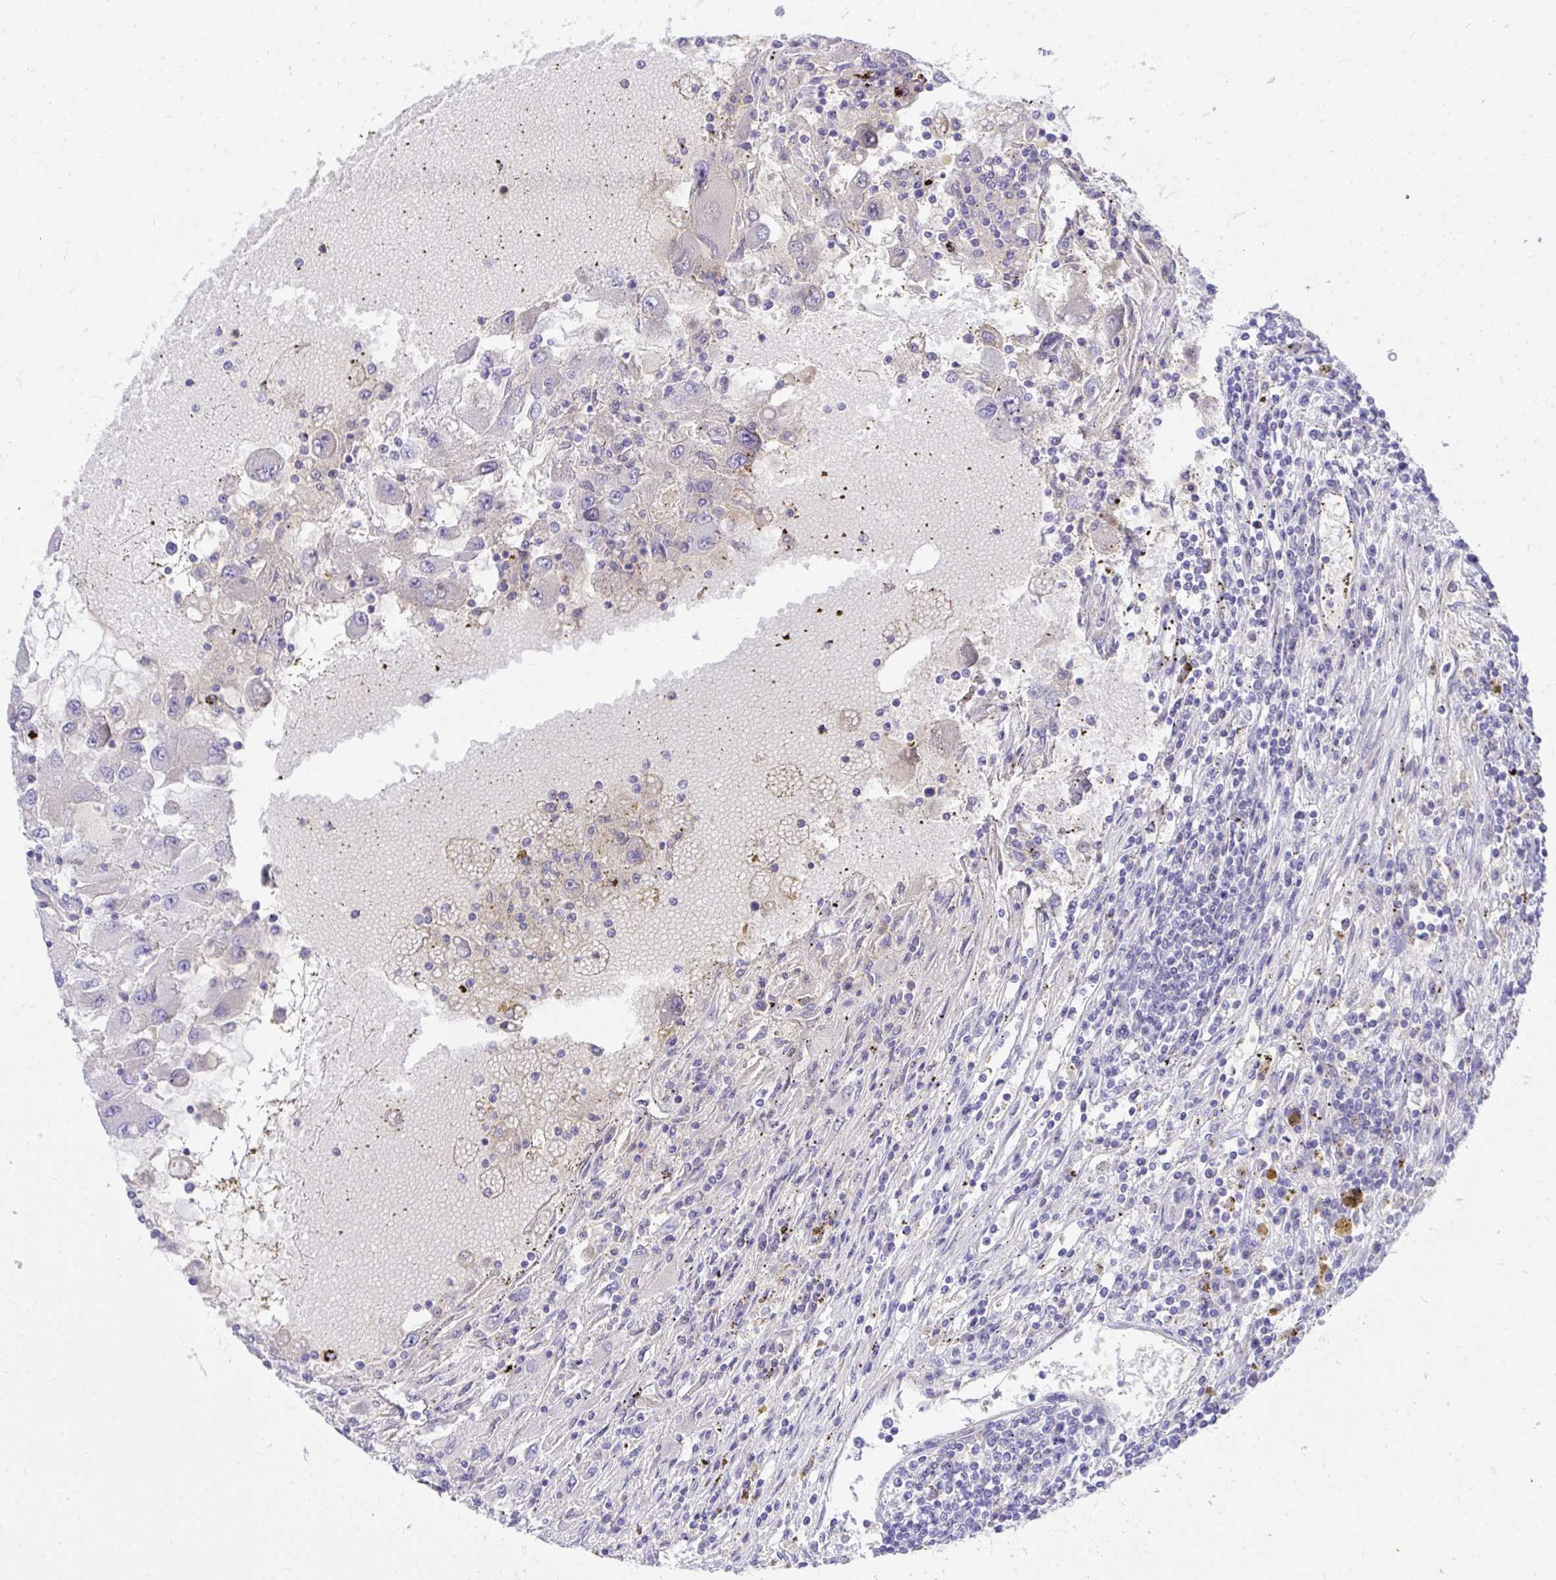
{"staining": {"intensity": "negative", "quantity": "none", "location": "none"}, "tissue": "renal cancer", "cell_type": "Tumor cells", "image_type": "cancer", "snomed": [{"axis": "morphology", "description": "Adenocarcinoma, NOS"}, {"axis": "topography", "description": "Kidney"}], "caption": "The photomicrograph demonstrates no staining of tumor cells in adenocarcinoma (renal).", "gene": "TP53I11", "patient": {"sex": "female", "age": 67}}